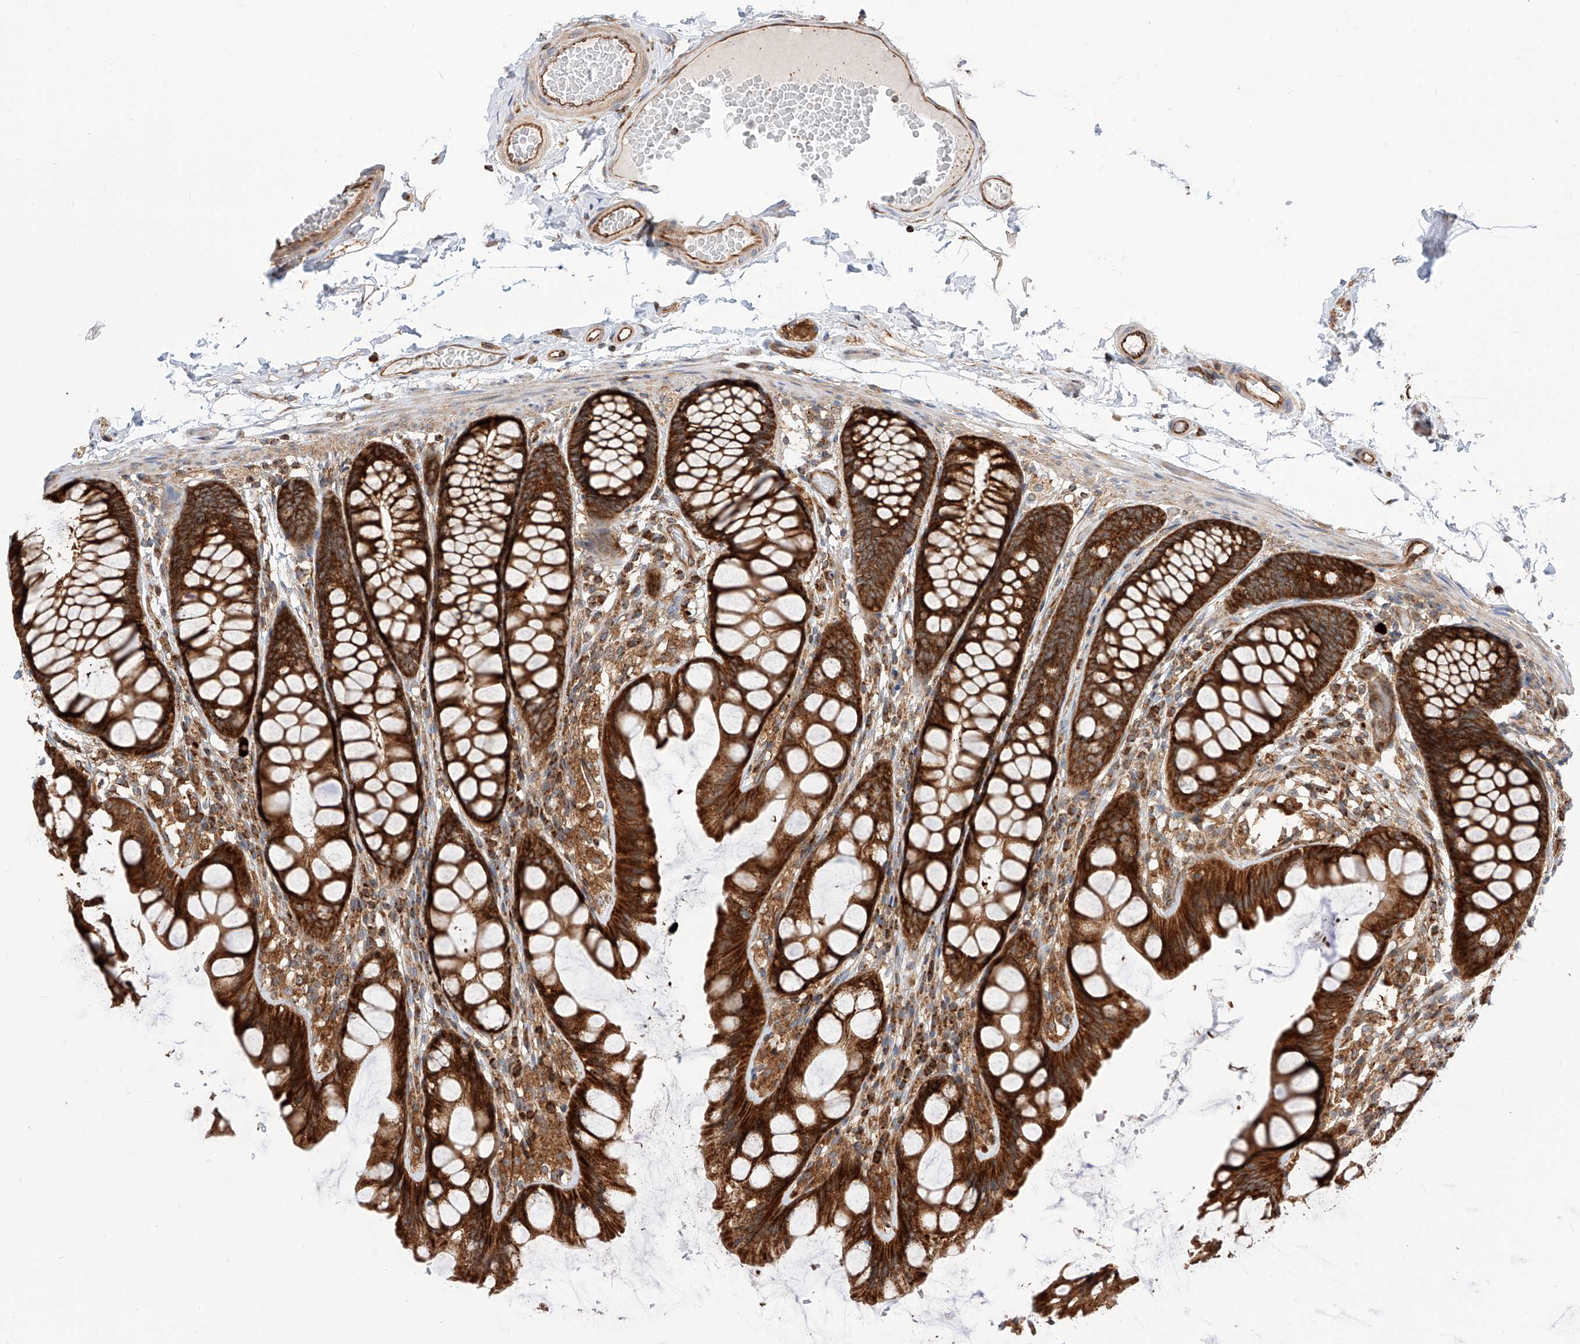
{"staining": {"intensity": "moderate", "quantity": ">75%", "location": "cytoplasmic/membranous"}, "tissue": "colon", "cell_type": "Endothelial cells", "image_type": "normal", "snomed": [{"axis": "morphology", "description": "Normal tissue, NOS"}, {"axis": "topography", "description": "Colon"}], "caption": "Moderate cytoplasmic/membranous protein staining is seen in approximately >75% of endothelial cells in colon.", "gene": "ISCA2", "patient": {"sex": "male", "age": 47}}